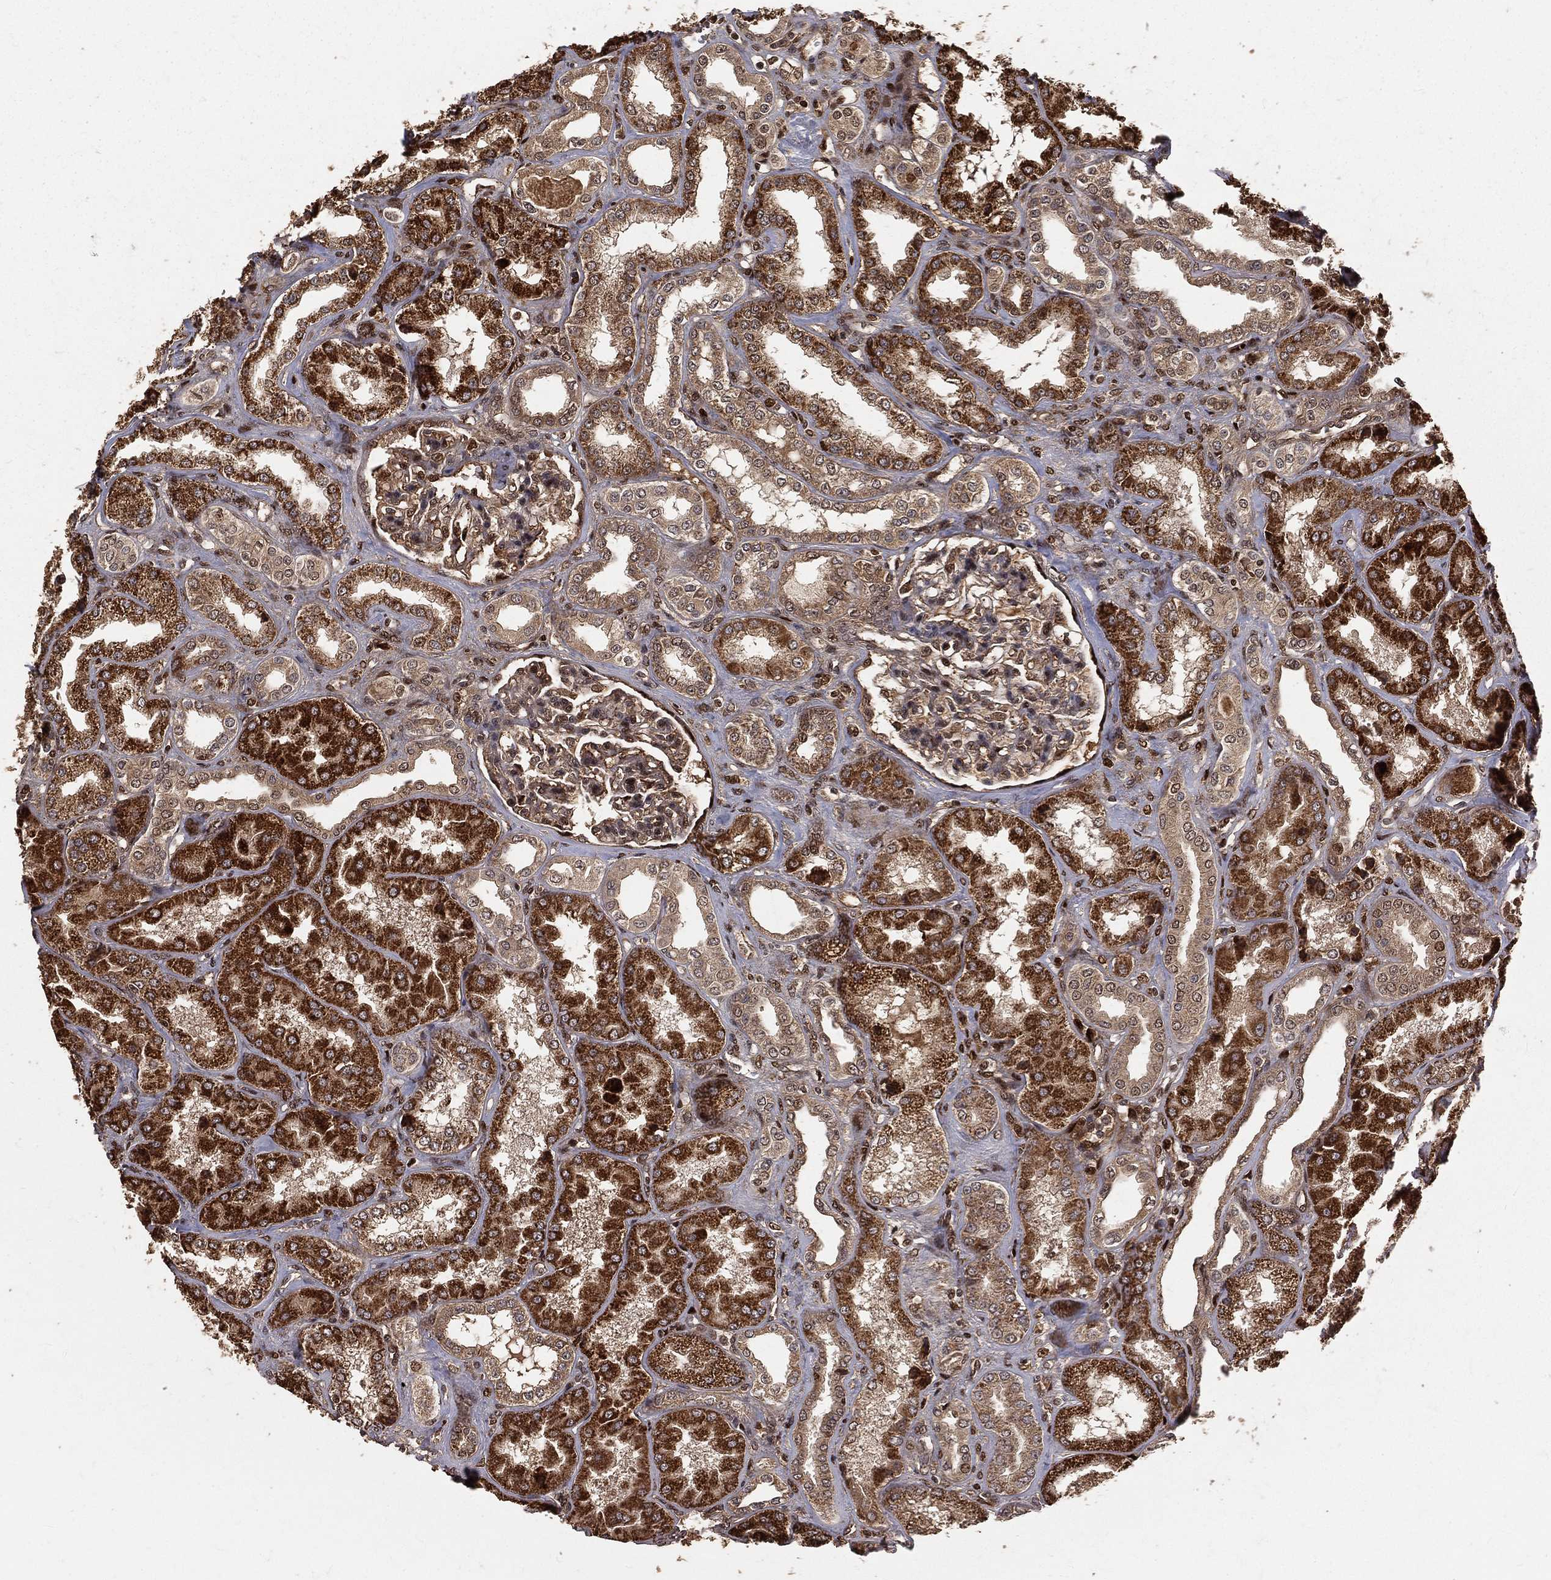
{"staining": {"intensity": "strong", "quantity": "25%-75%", "location": "nuclear"}, "tissue": "kidney", "cell_type": "Cells in glomeruli", "image_type": "normal", "snomed": [{"axis": "morphology", "description": "Normal tissue, NOS"}, {"axis": "topography", "description": "Kidney"}], "caption": "IHC (DAB) staining of benign human kidney demonstrates strong nuclear protein staining in about 25%-75% of cells in glomeruli.", "gene": "MAPK1", "patient": {"sex": "female", "age": 56}}